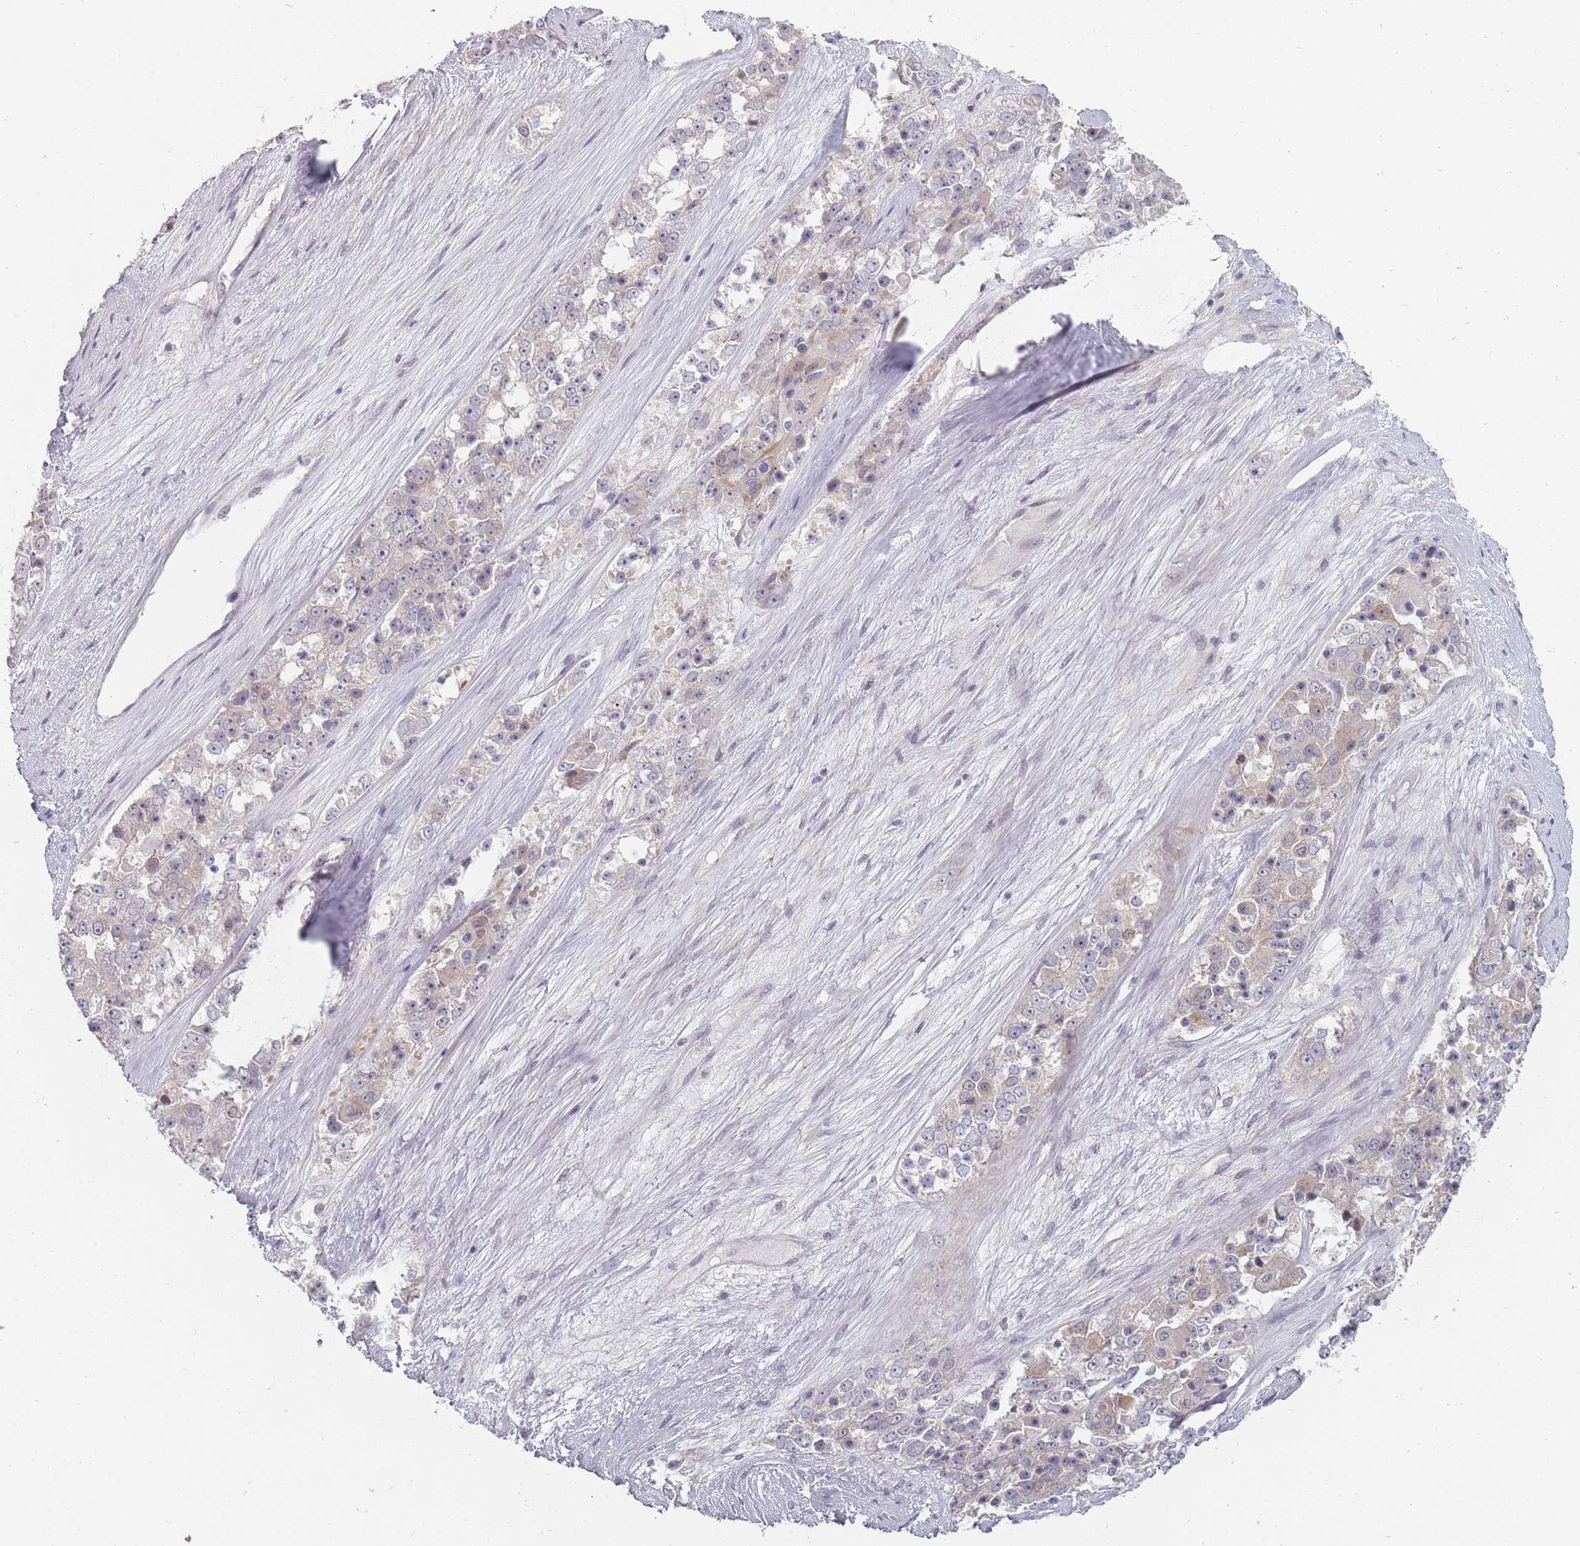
{"staining": {"intensity": "negative", "quantity": "none", "location": "none"}, "tissue": "ovarian cancer", "cell_type": "Tumor cells", "image_type": "cancer", "snomed": [{"axis": "morphology", "description": "Carcinoma, endometroid"}, {"axis": "topography", "description": "Ovary"}], "caption": "High power microscopy micrograph of an IHC photomicrograph of ovarian cancer, revealing no significant positivity in tumor cells.", "gene": "PCDH12", "patient": {"sex": "female", "age": 51}}